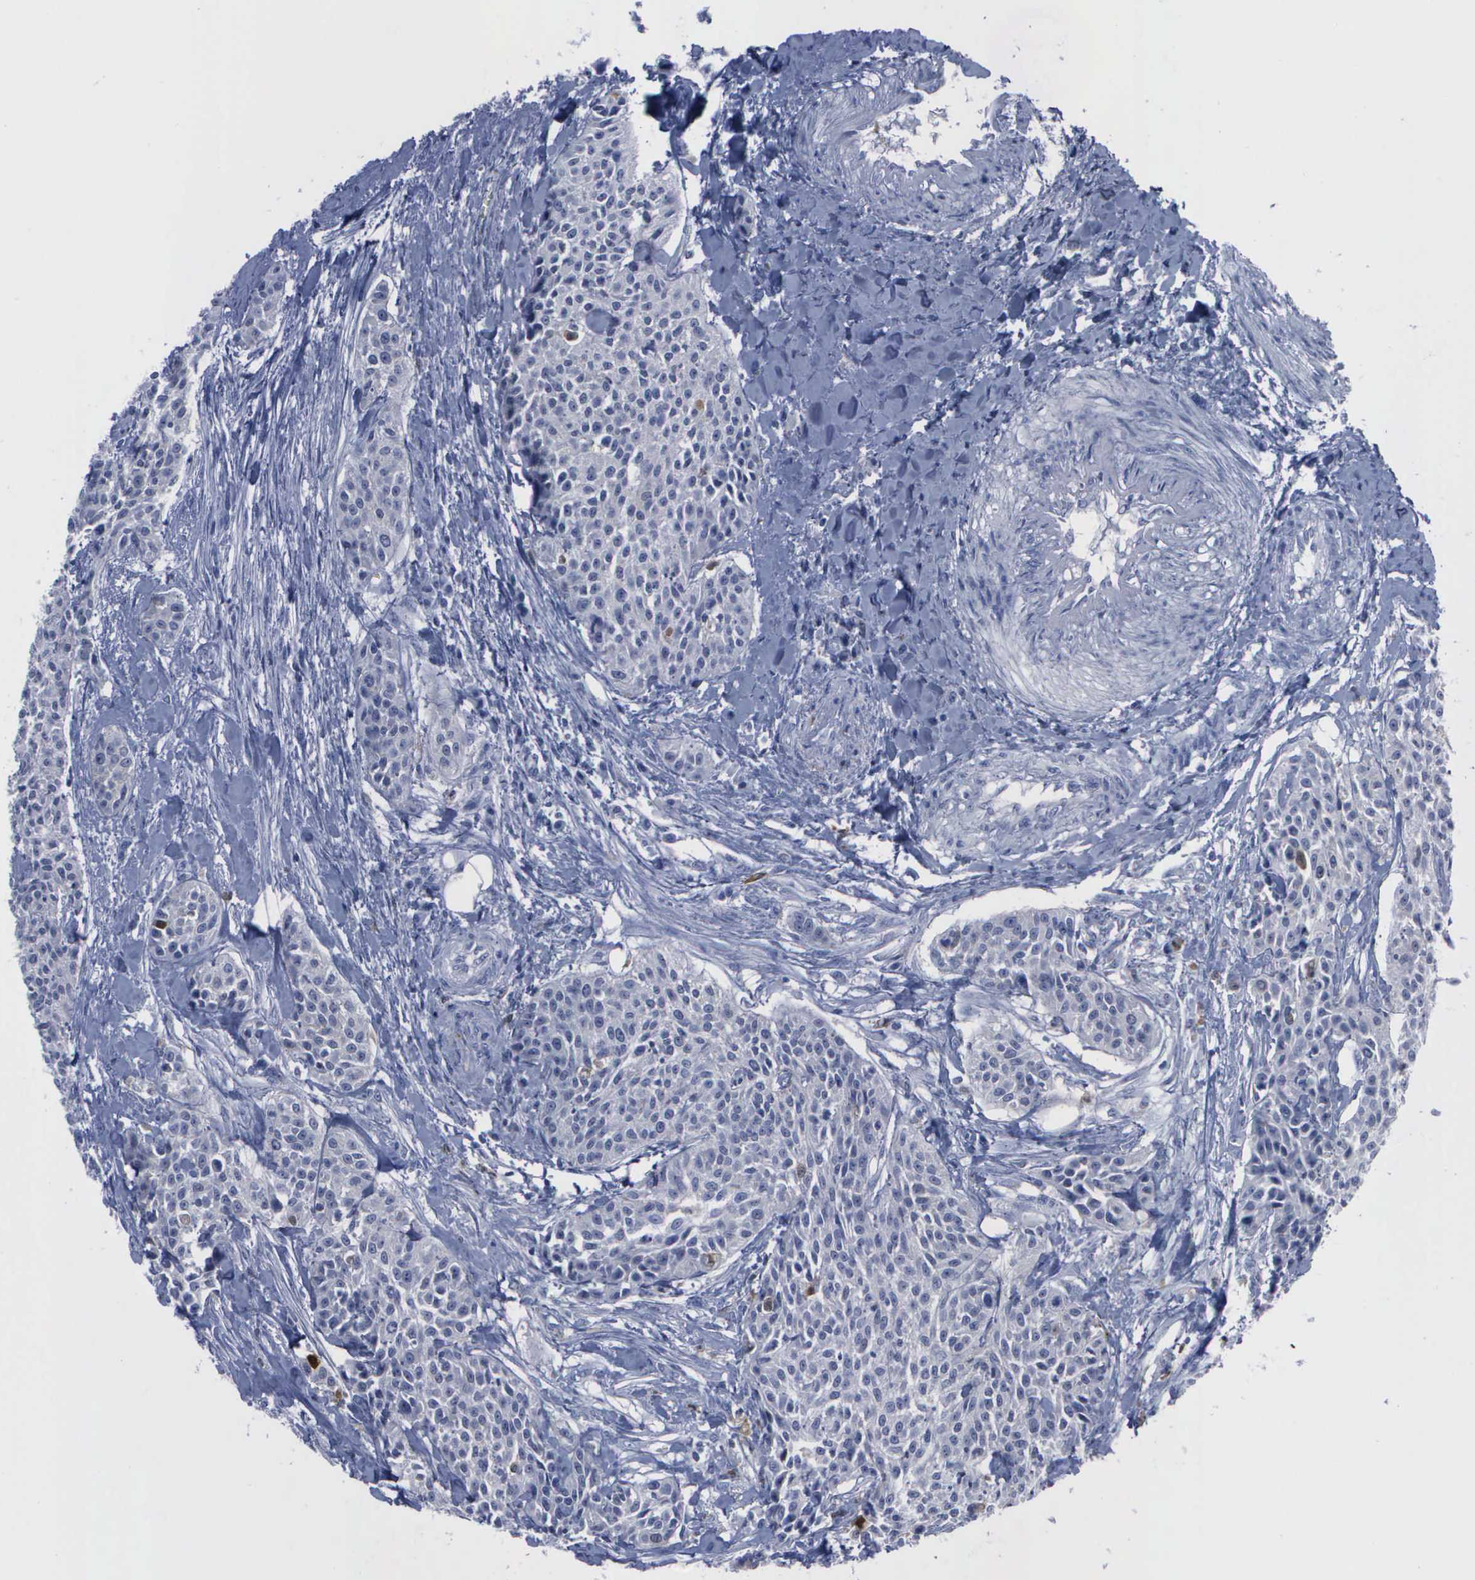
{"staining": {"intensity": "negative", "quantity": "none", "location": "none"}, "tissue": "urothelial cancer", "cell_type": "Tumor cells", "image_type": "cancer", "snomed": [{"axis": "morphology", "description": "Urothelial carcinoma, High grade"}, {"axis": "topography", "description": "Urinary bladder"}], "caption": "IHC photomicrograph of human urothelial cancer stained for a protein (brown), which exhibits no expression in tumor cells.", "gene": "CSTA", "patient": {"sex": "male", "age": 56}}